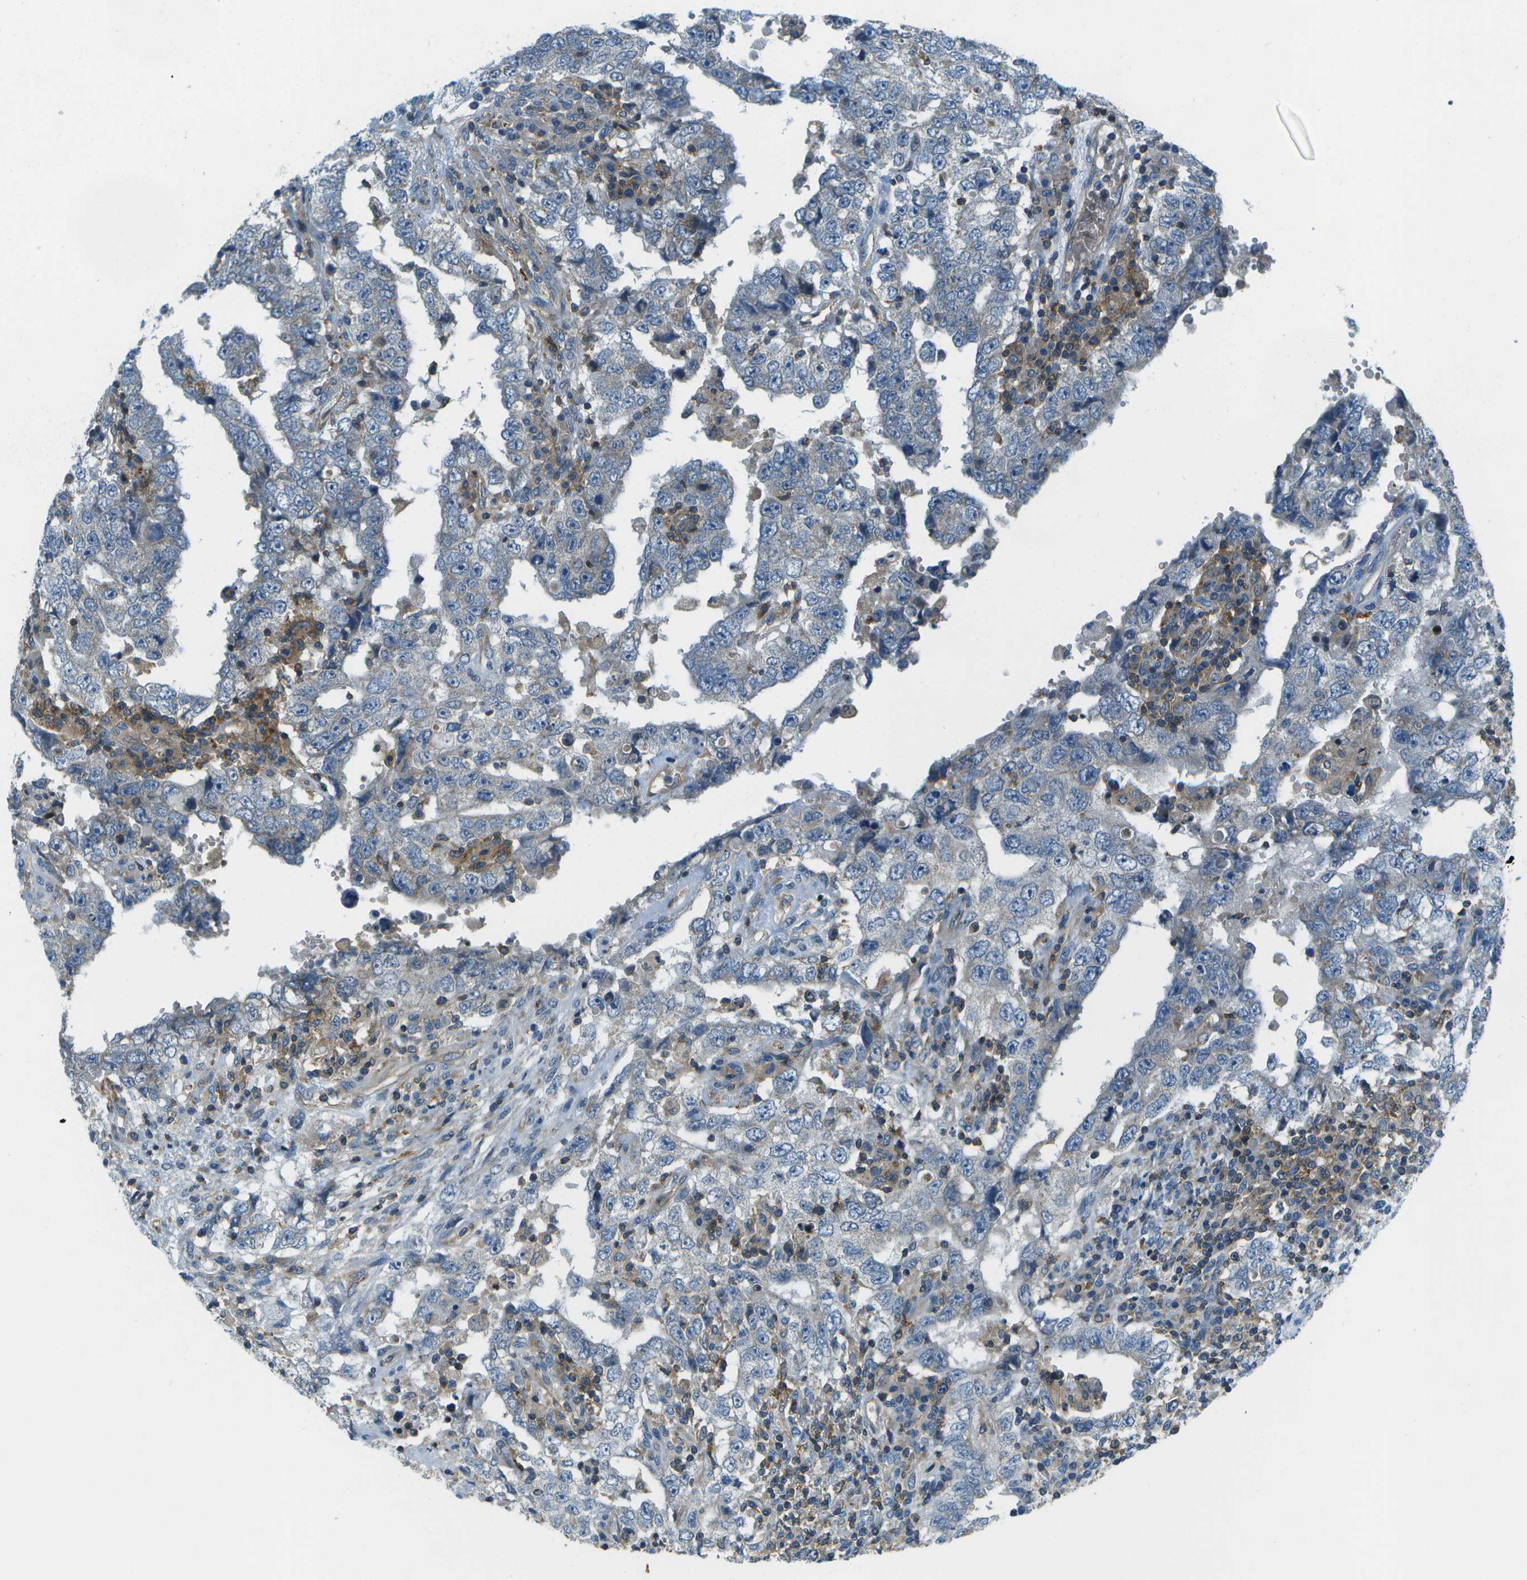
{"staining": {"intensity": "negative", "quantity": "none", "location": "none"}, "tissue": "testis cancer", "cell_type": "Tumor cells", "image_type": "cancer", "snomed": [{"axis": "morphology", "description": "Carcinoma, Embryonal, NOS"}, {"axis": "topography", "description": "Testis"}], "caption": "Immunohistochemical staining of human embryonal carcinoma (testis) exhibits no significant staining in tumor cells.", "gene": "CTIF", "patient": {"sex": "male", "age": 26}}